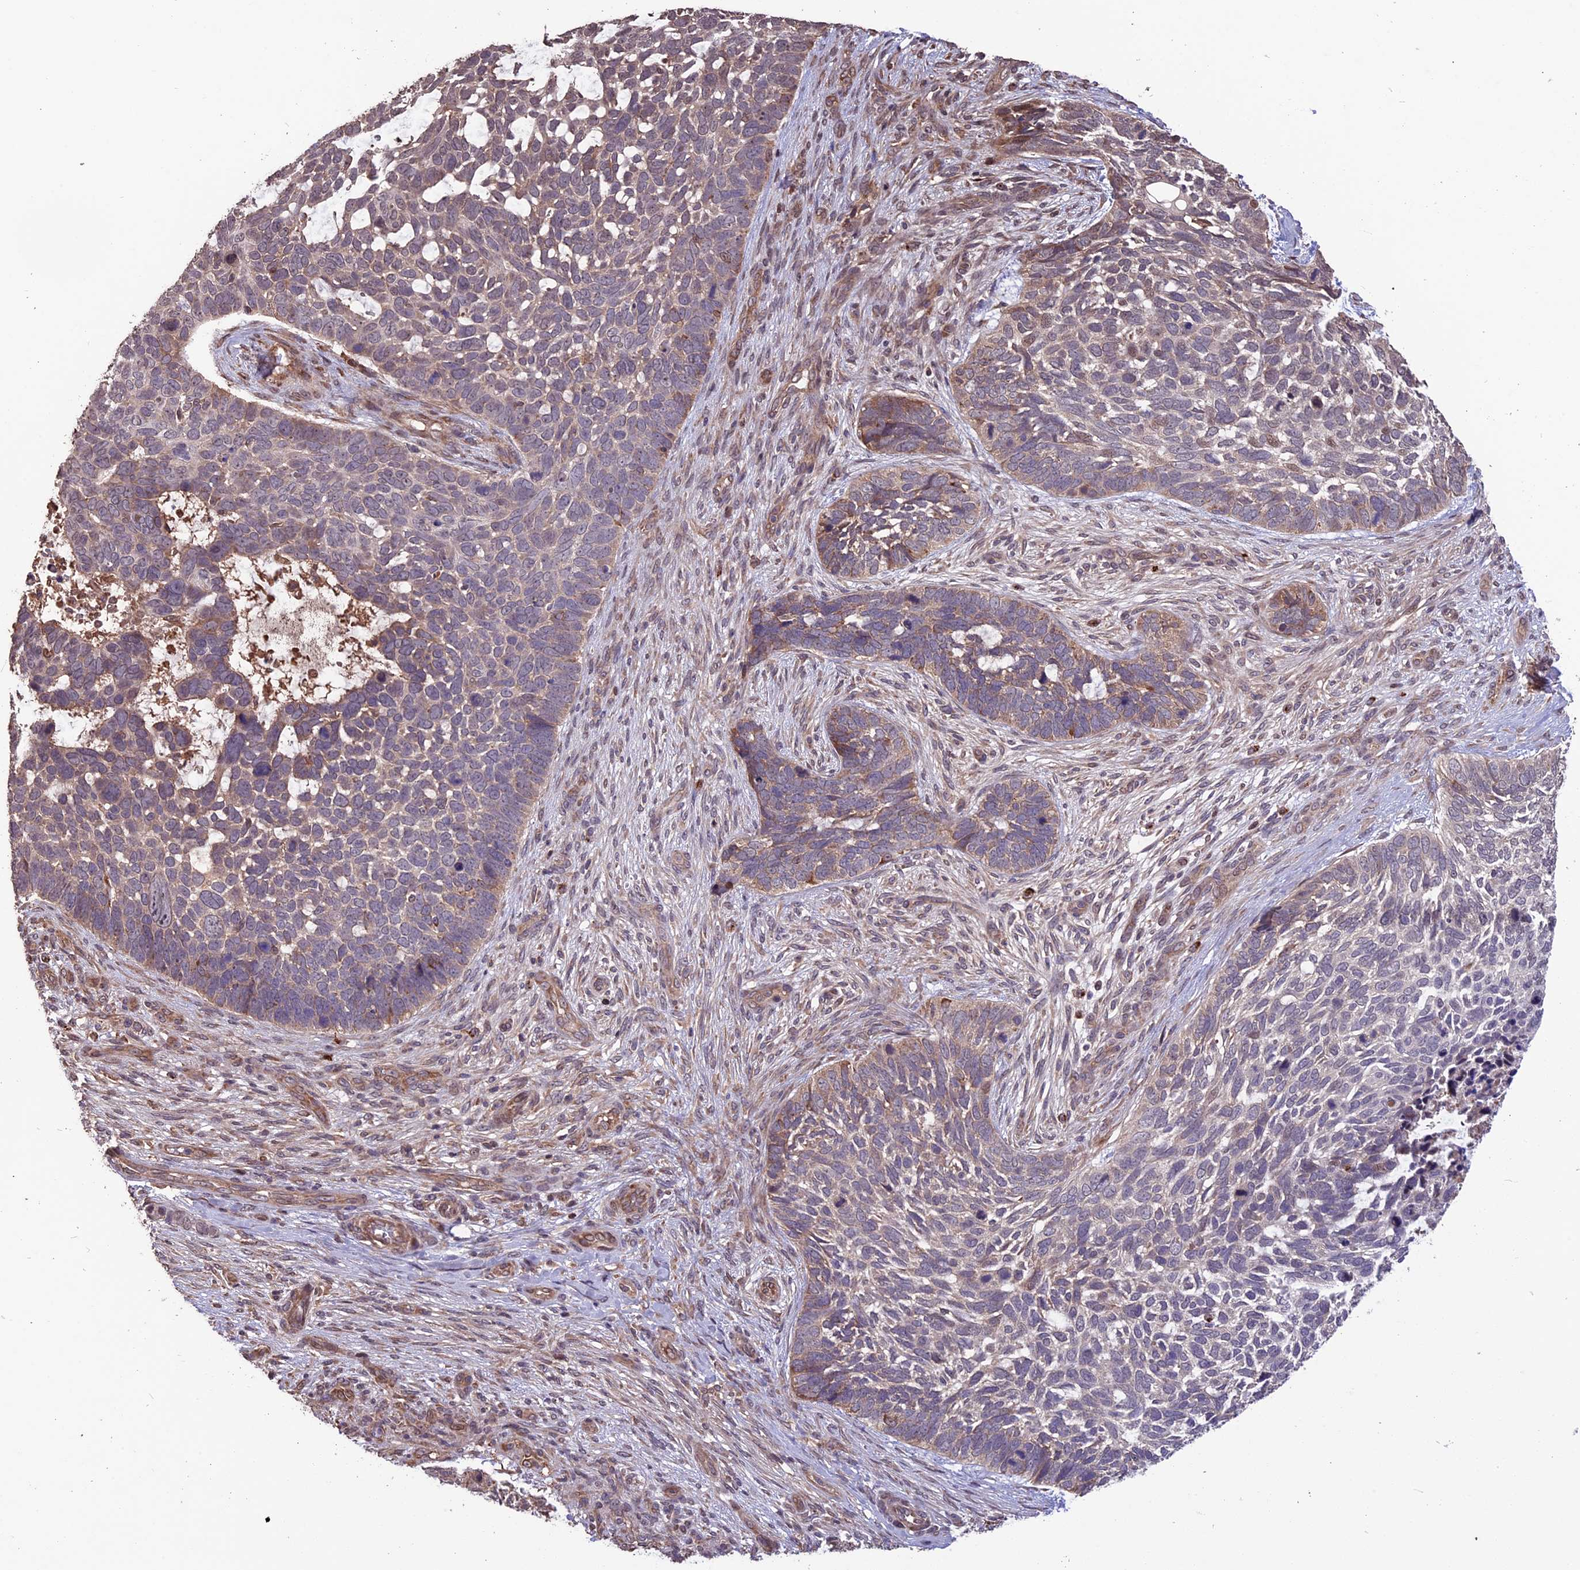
{"staining": {"intensity": "moderate", "quantity": "25%-75%", "location": "cytoplasmic/membranous"}, "tissue": "skin cancer", "cell_type": "Tumor cells", "image_type": "cancer", "snomed": [{"axis": "morphology", "description": "Basal cell carcinoma"}, {"axis": "topography", "description": "Skin"}], "caption": "Moderate cytoplasmic/membranous protein expression is present in approximately 25%-75% of tumor cells in skin cancer.", "gene": "ZNF598", "patient": {"sex": "male", "age": 88}}